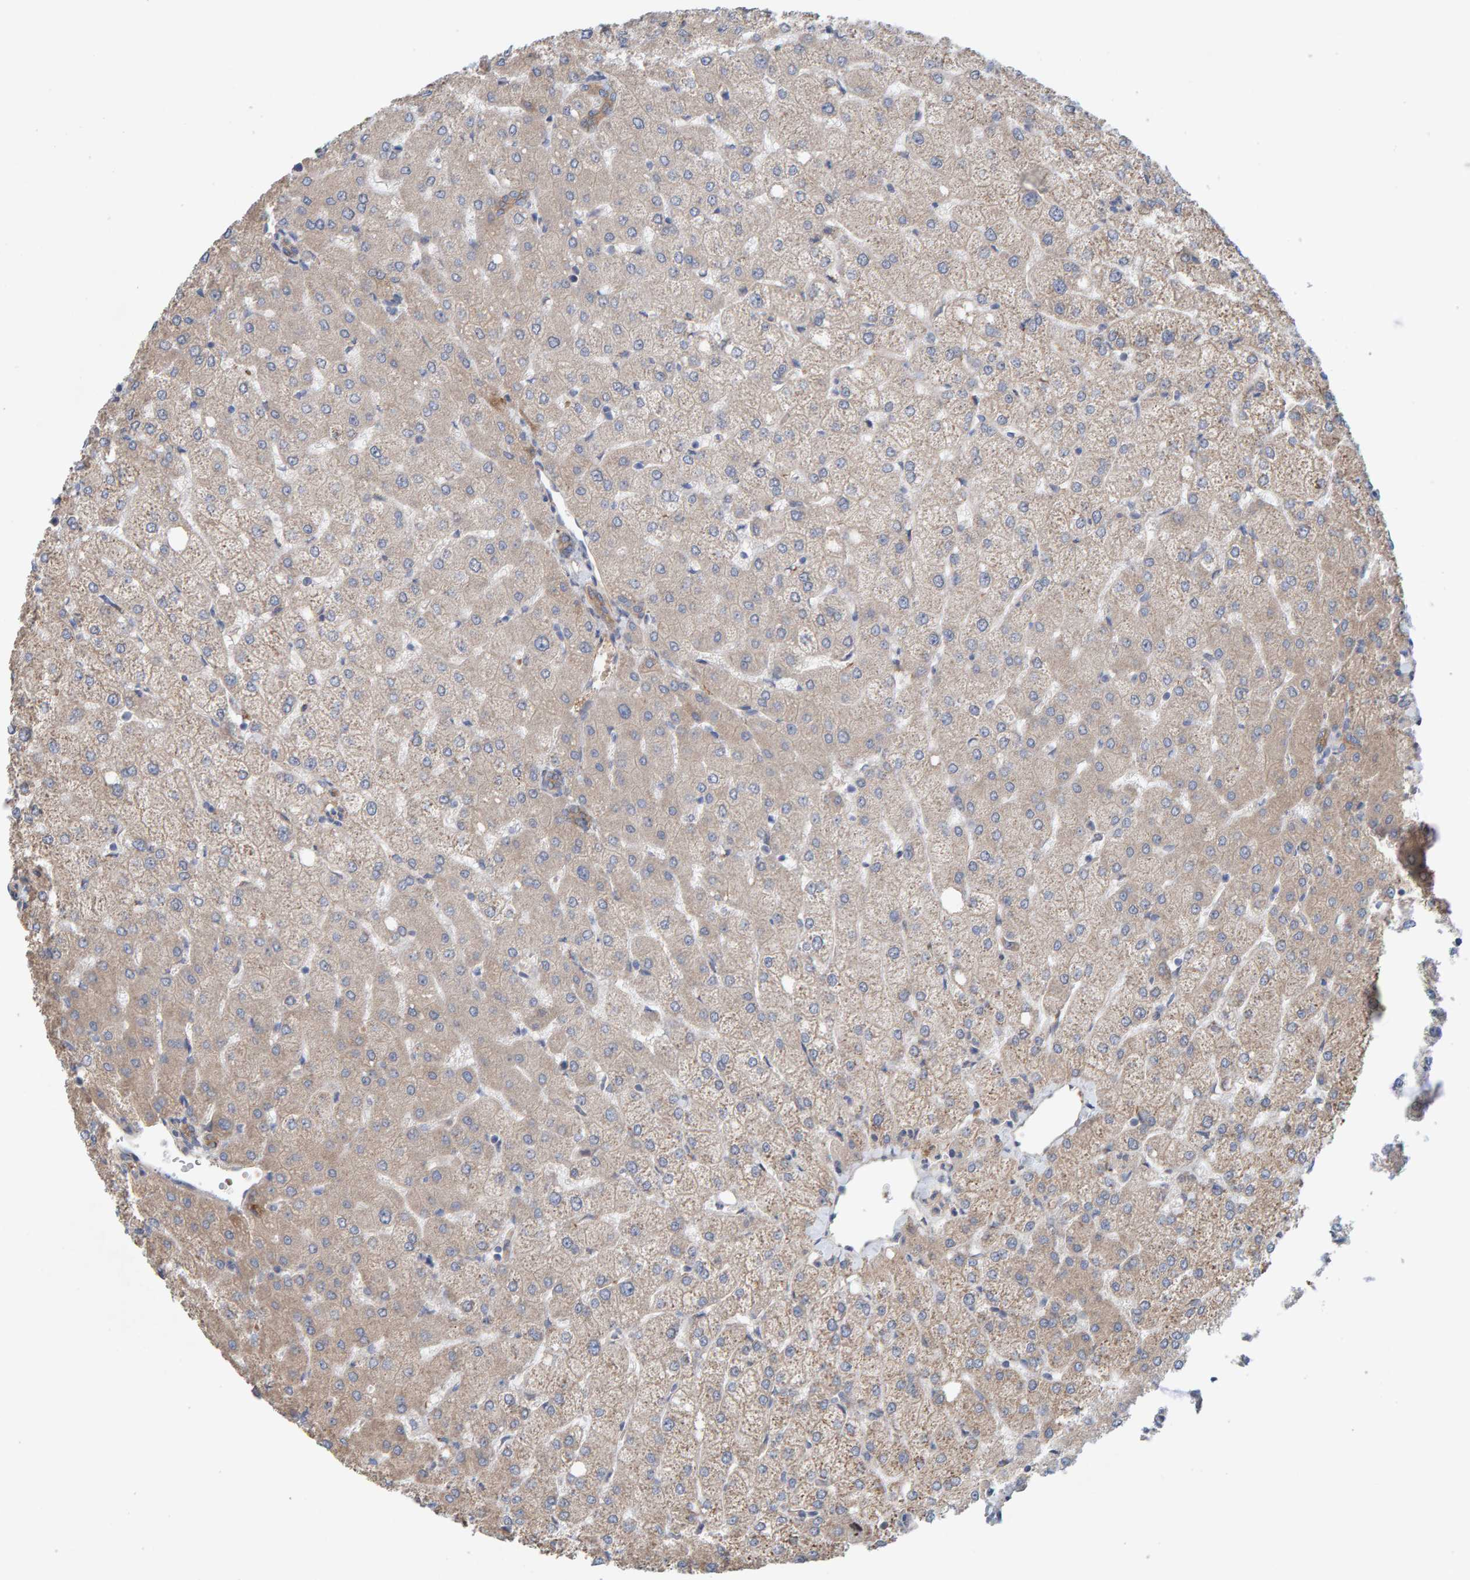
{"staining": {"intensity": "weak", "quantity": ">75%", "location": "cytoplasmic/membranous"}, "tissue": "liver", "cell_type": "Cholangiocytes", "image_type": "normal", "snomed": [{"axis": "morphology", "description": "Normal tissue, NOS"}, {"axis": "topography", "description": "Liver"}], "caption": "Weak cytoplasmic/membranous positivity is identified in approximately >75% of cholangiocytes in benign liver. The staining was performed using DAB to visualize the protein expression in brown, while the nuclei were stained in blue with hematoxylin (Magnification: 20x).", "gene": "LRSAM1", "patient": {"sex": "female", "age": 54}}